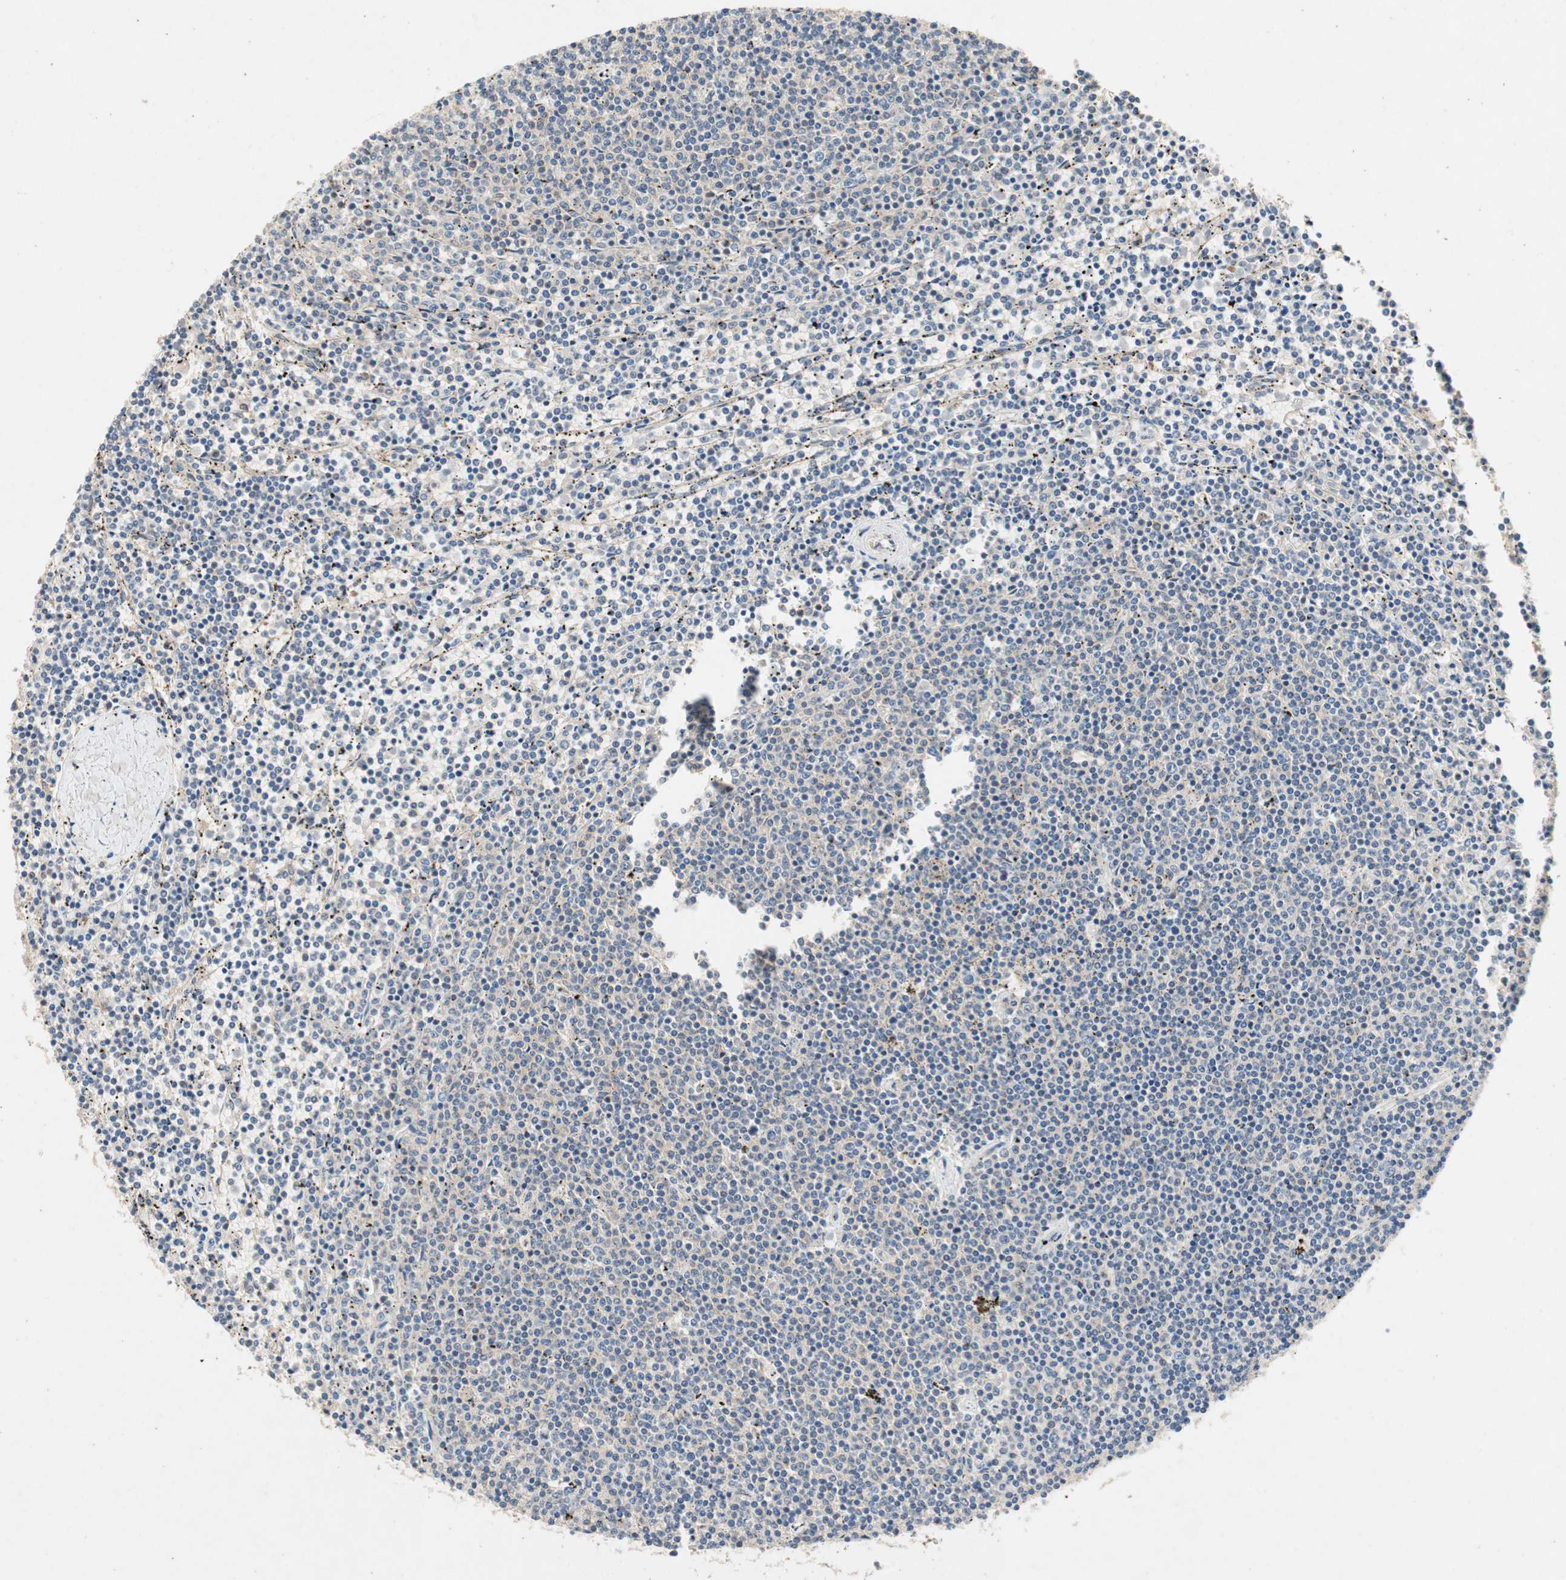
{"staining": {"intensity": "negative", "quantity": "none", "location": "none"}, "tissue": "lymphoma", "cell_type": "Tumor cells", "image_type": "cancer", "snomed": [{"axis": "morphology", "description": "Malignant lymphoma, non-Hodgkin's type, Low grade"}, {"axis": "topography", "description": "Spleen"}], "caption": "Tumor cells are negative for protein expression in human lymphoma.", "gene": "NCLN", "patient": {"sex": "female", "age": 50}}